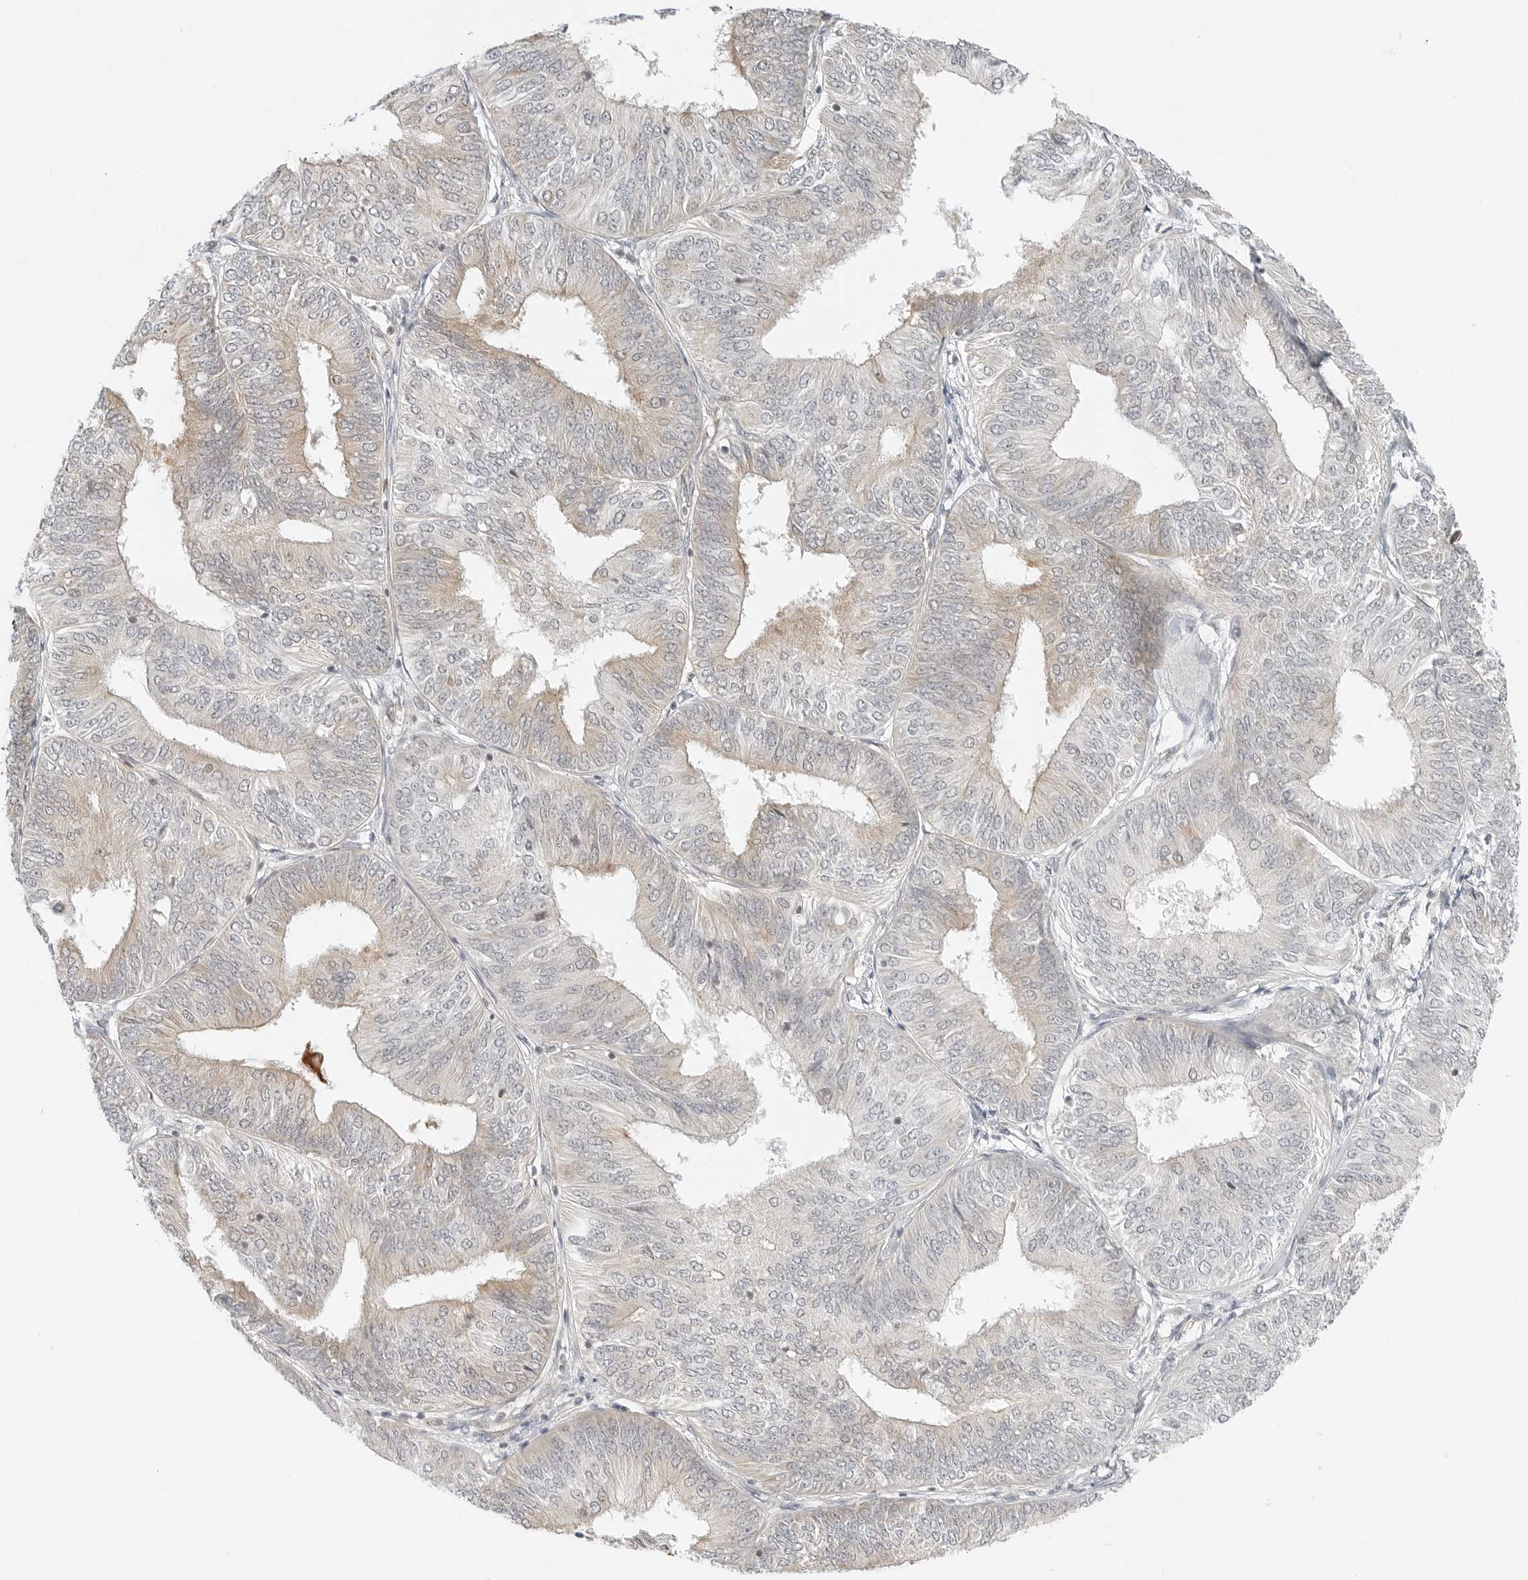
{"staining": {"intensity": "weak", "quantity": "<25%", "location": "cytoplasmic/membranous"}, "tissue": "endometrial cancer", "cell_type": "Tumor cells", "image_type": "cancer", "snomed": [{"axis": "morphology", "description": "Adenocarcinoma, NOS"}, {"axis": "topography", "description": "Endometrium"}], "caption": "Endometrial cancer was stained to show a protein in brown. There is no significant expression in tumor cells. (DAB IHC with hematoxylin counter stain).", "gene": "IQCC", "patient": {"sex": "female", "age": 58}}